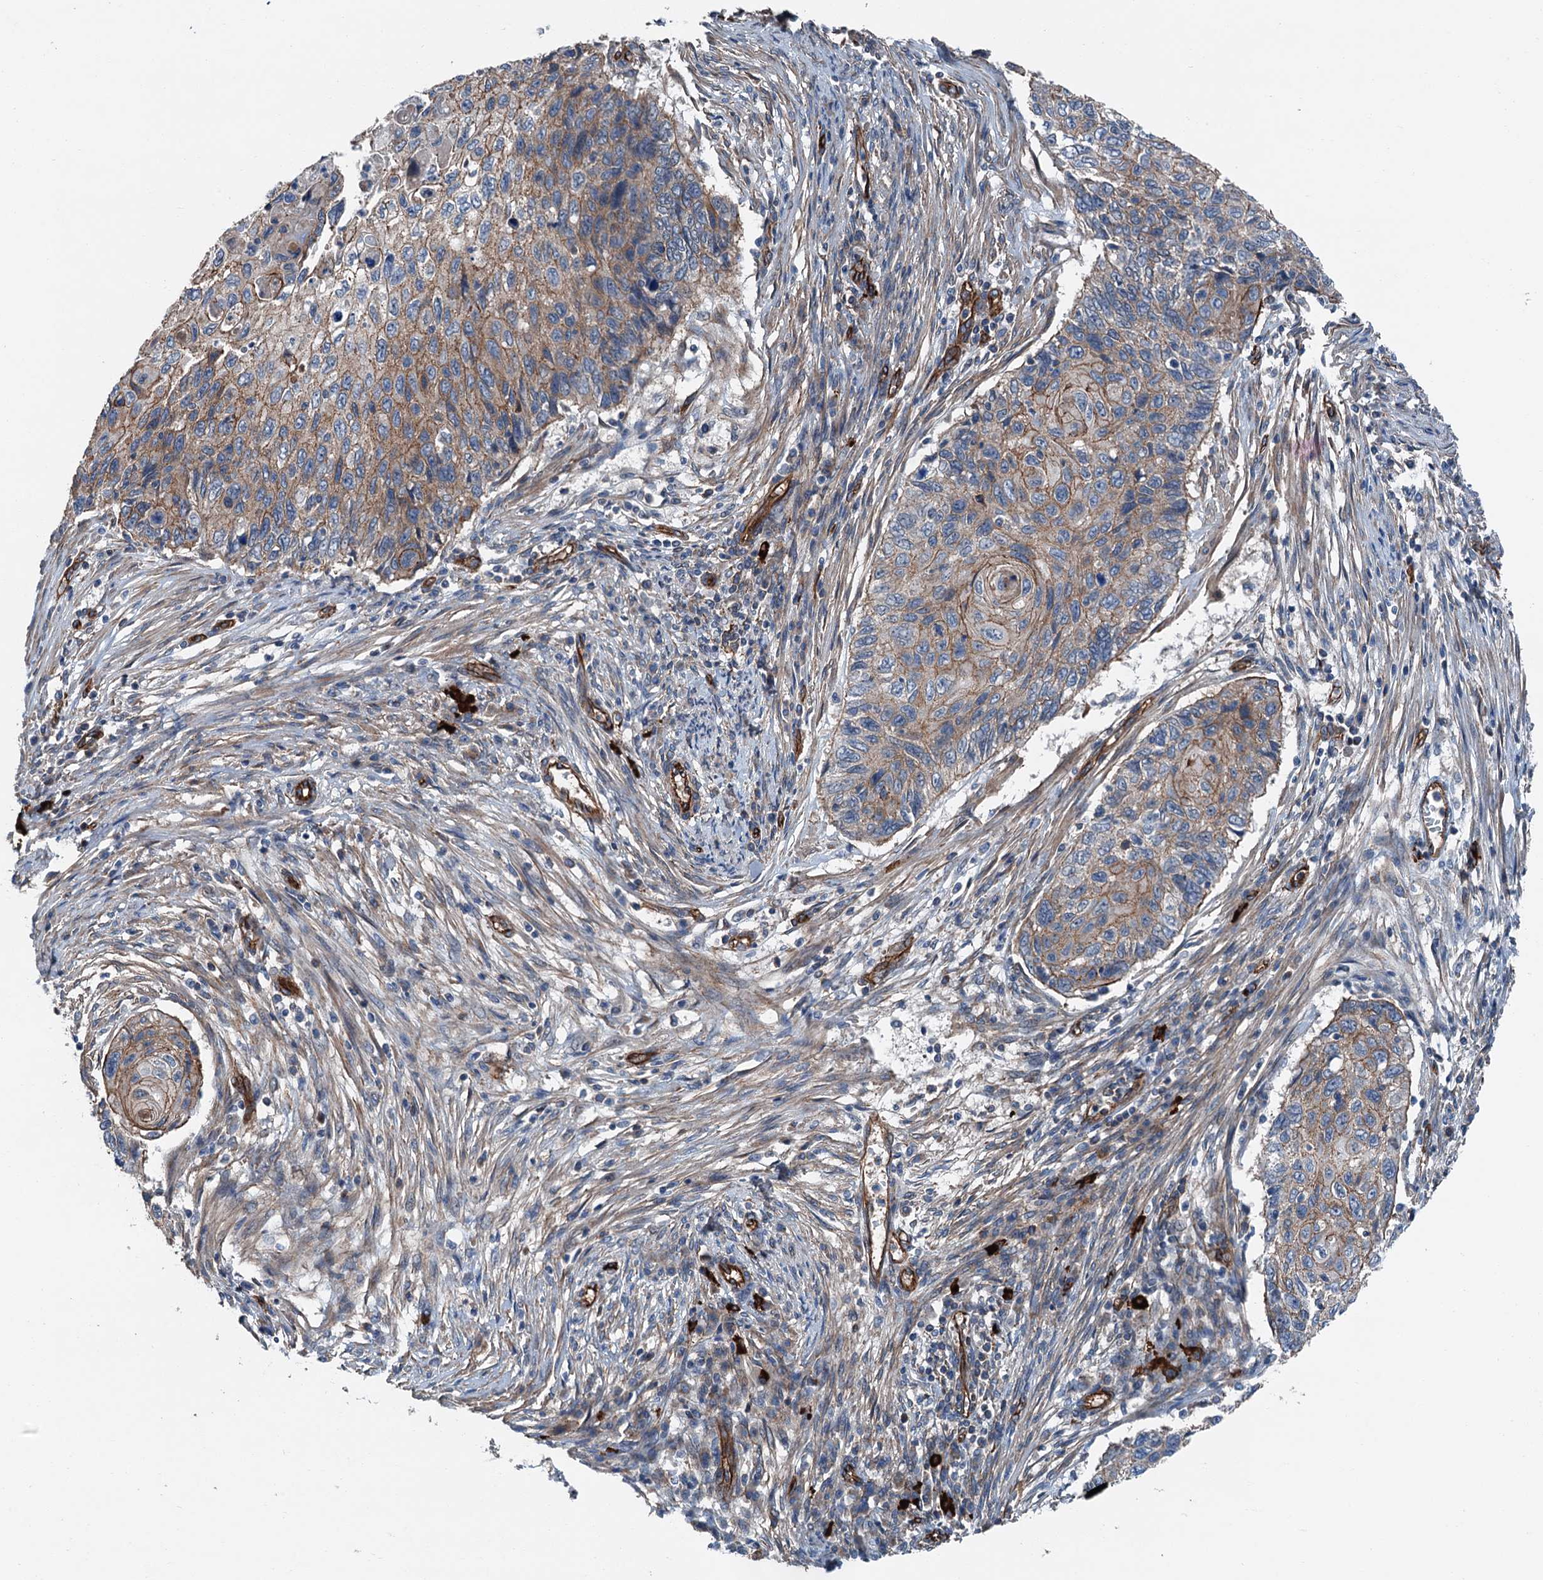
{"staining": {"intensity": "moderate", "quantity": "25%-75%", "location": "cytoplasmic/membranous"}, "tissue": "cervical cancer", "cell_type": "Tumor cells", "image_type": "cancer", "snomed": [{"axis": "morphology", "description": "Squamous cell carcinoma, NOS"}, {"axis": "topography", "description": "Cervix"}], "caption": "IHC (DAB) staining of human squamous cell carcinoma (cervical) displays moderate cytoplasmic/membranous protein expression in approximately 25%-75% of tumor cells. (DAB (3,3'-diaminobenzidine) = brown stain, brightfield microscopy at high magnification).", "gene": "NMRAL1", "patient": {"sex": "female", "age": 70}}